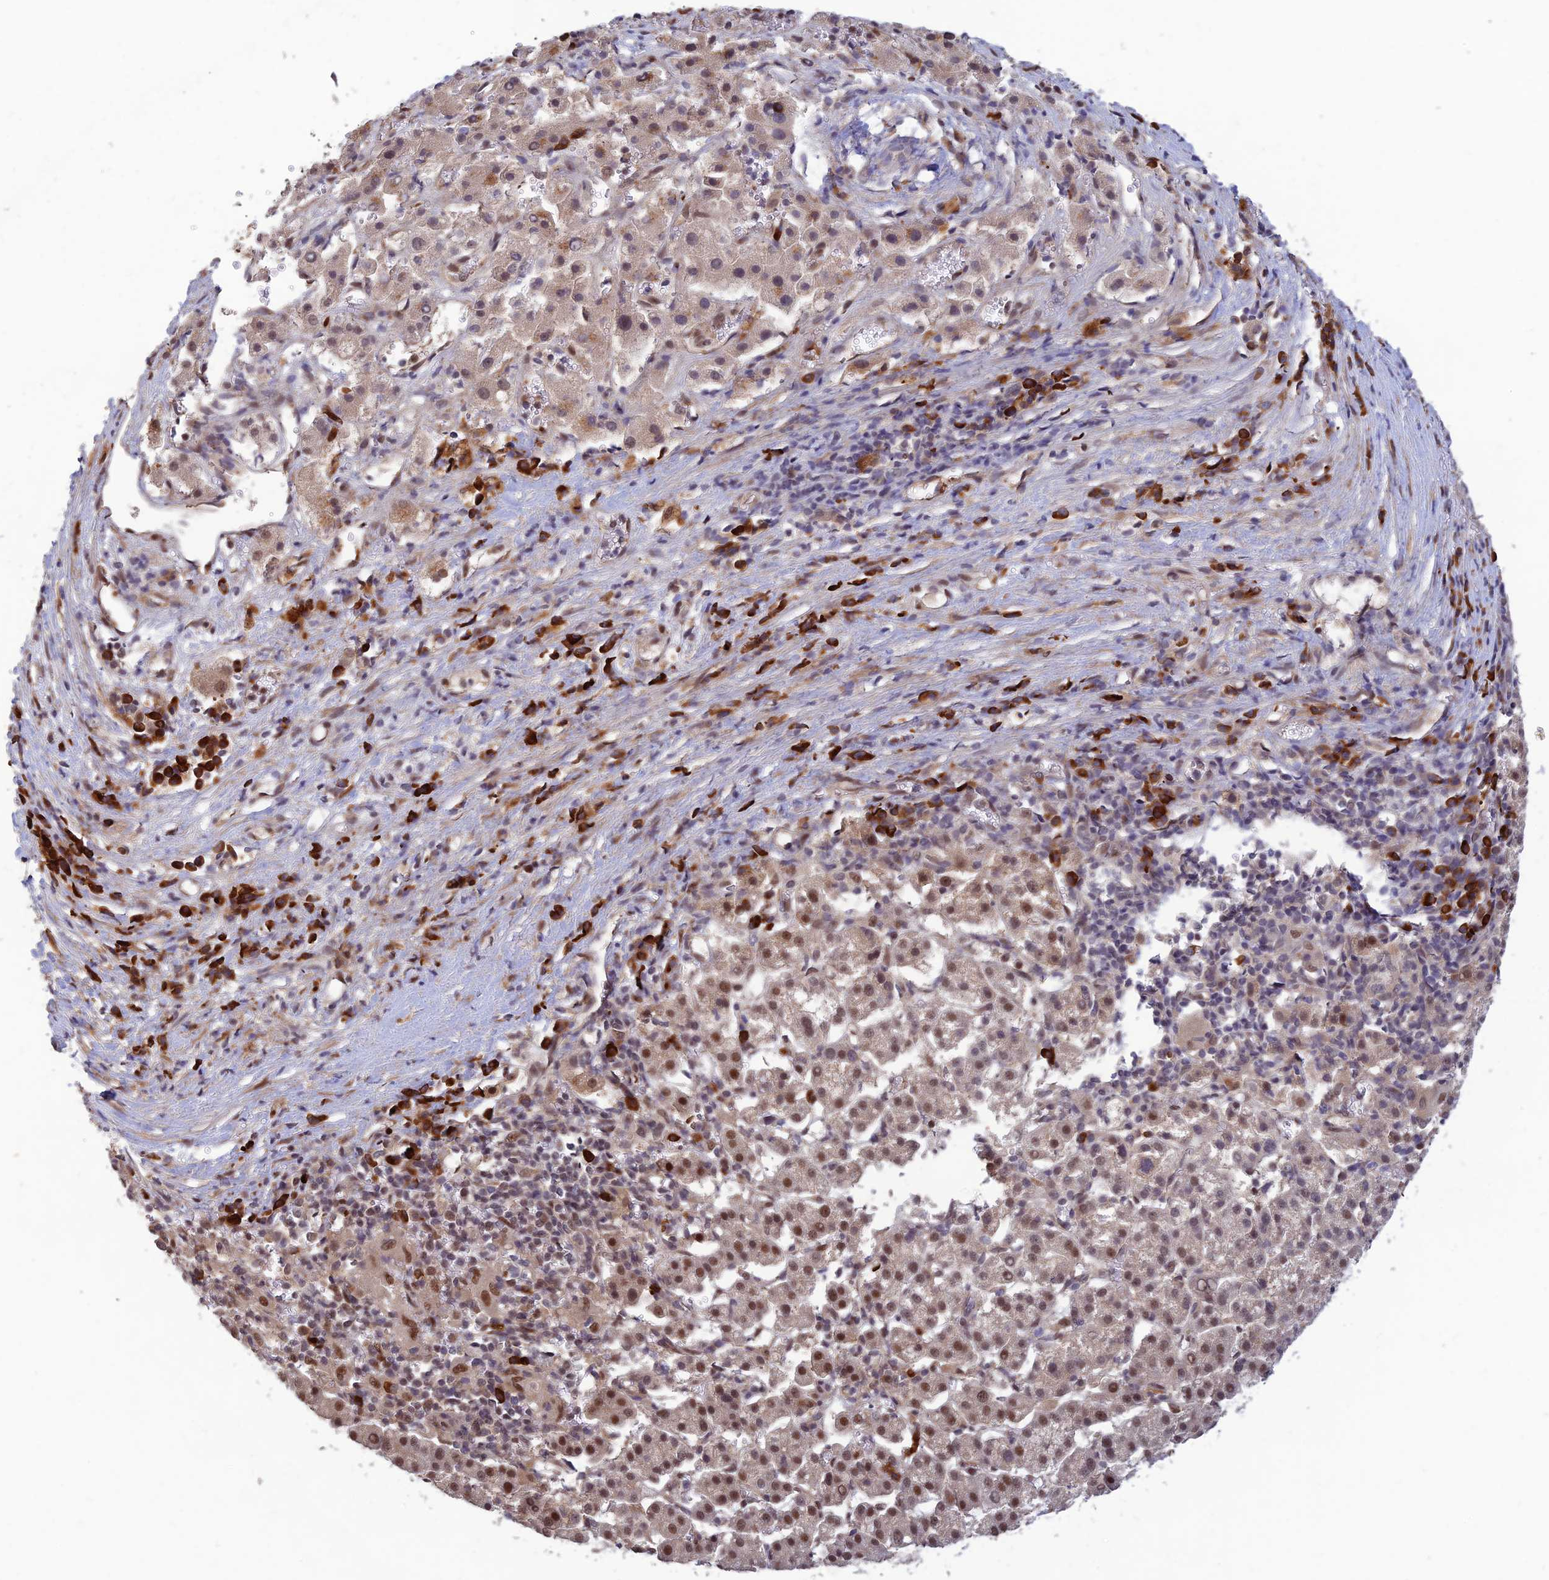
{"staining": {"intensity": "weak", "quantity": "<25%", "location": "nuclear"}, "tissue": "liver cancer", "cell_type": "Tumor cells", "image_type": "cancer", "snomed": [{"axis": "morphology", "description": "Carcinoma, Hepatocellular, NOS"}, {"axis": "topography", "description": "Liver"}], "caption": "This is a image of IHC staining of liver hepatocellular carcinoma, which shows no expression in tumor cells. Brightfield microscopy of immunohistochemistry stained with DAB (3,3'-diaminobenzidine) (brown) and hematoxylin (blue), captured at high magnification.", "gene": "ZNF565", "patient": {"sex": "female", "age": 58}}